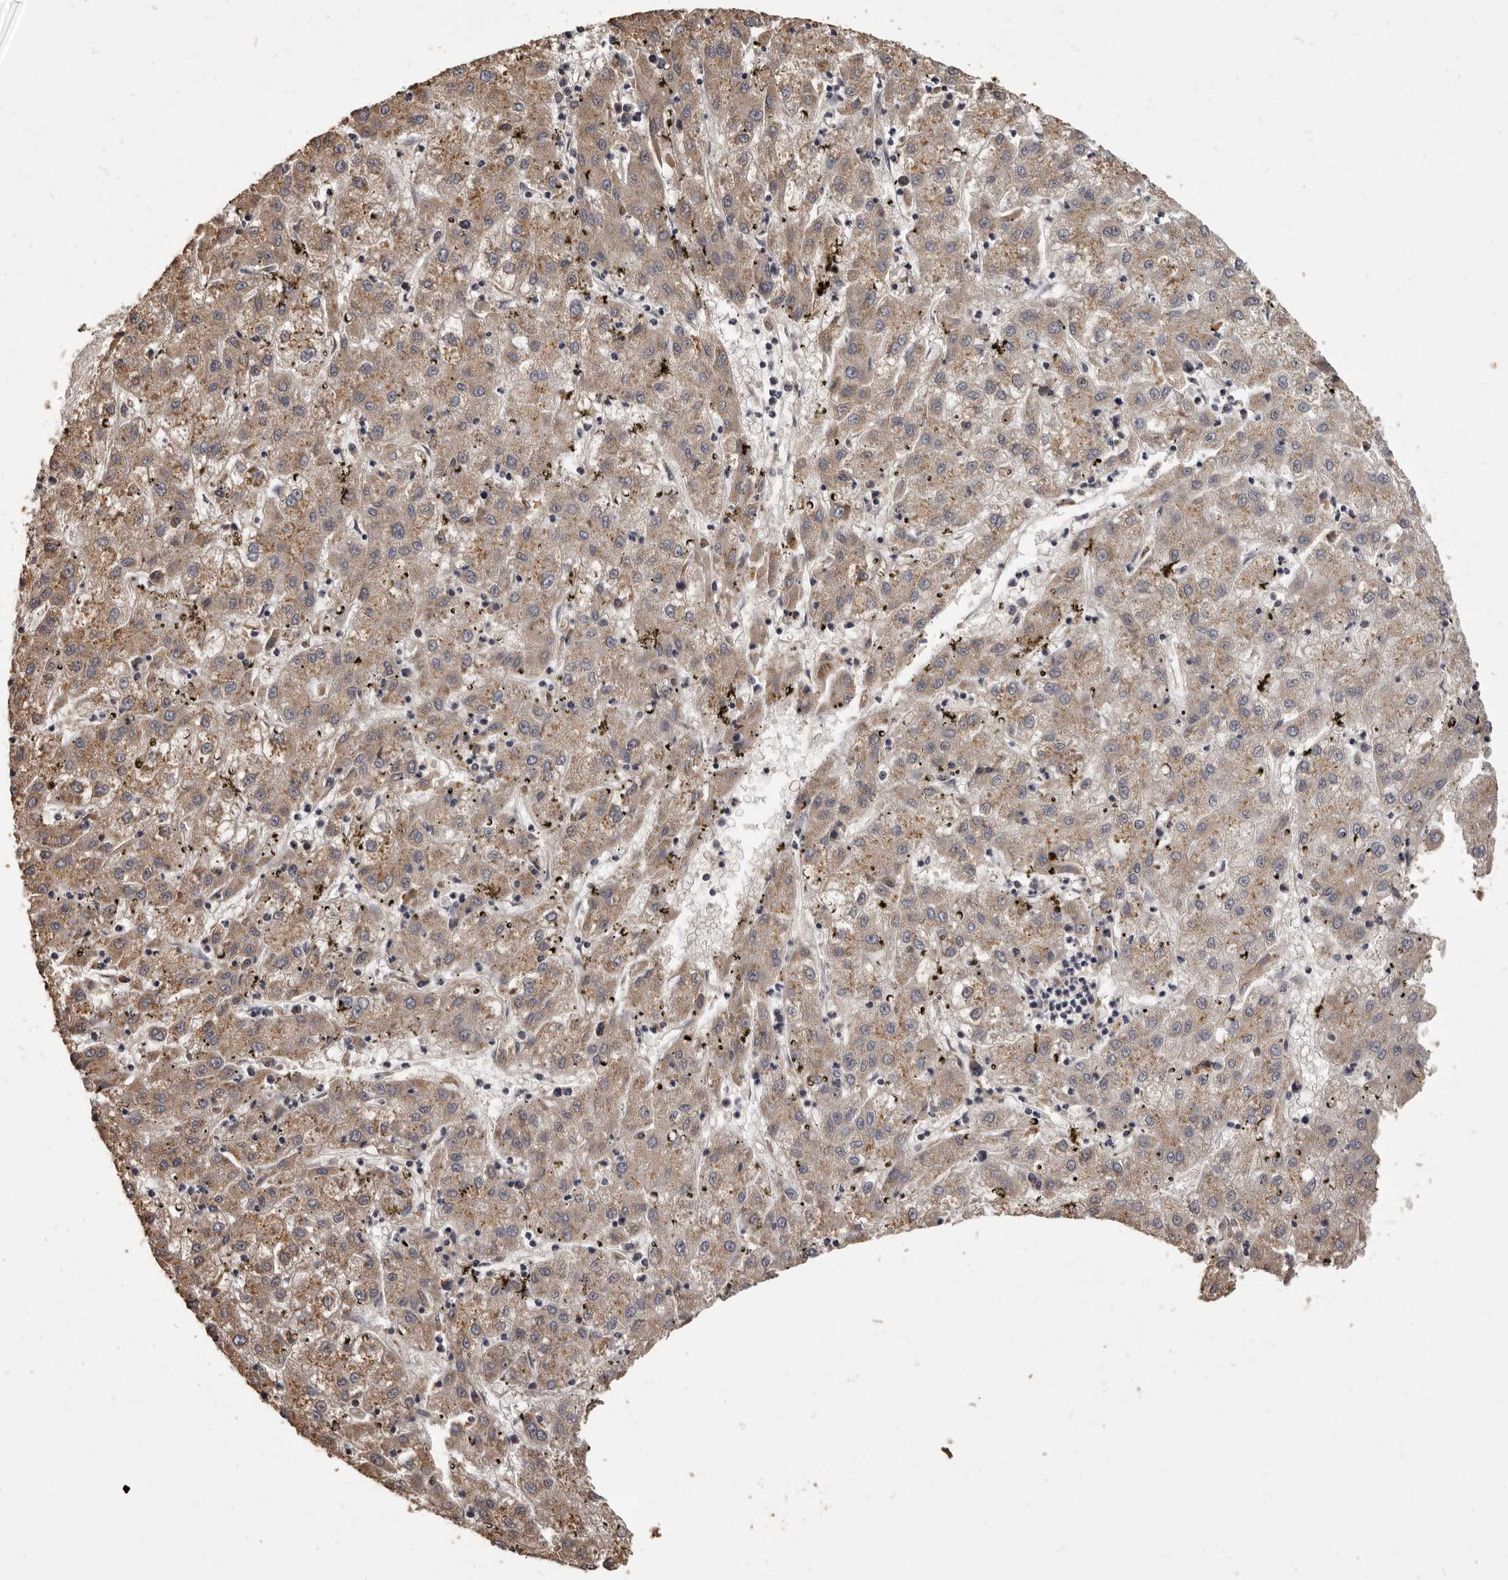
{"staining": {"intensity": "moderate", "quantity": ">75%", "location": "cytoplasmic/membranous"}, "tissue": "liver cancer", "cell_type": "Tumor cells", "image_type": "cancer", "snomed": [{"axis": "morphology", "description": "Carcinoma, Hepatocellular, NOS"}, {"axis": "topography", "description": "Liver"}], "caption": "Human liver cancer stained with a brown dye exhibits moderate cytoplasmic/membranous positive expression in approximately >75% of tumor cells.", "gene": "MGAT5", "patient": {"sex": "male", "age": 72}}